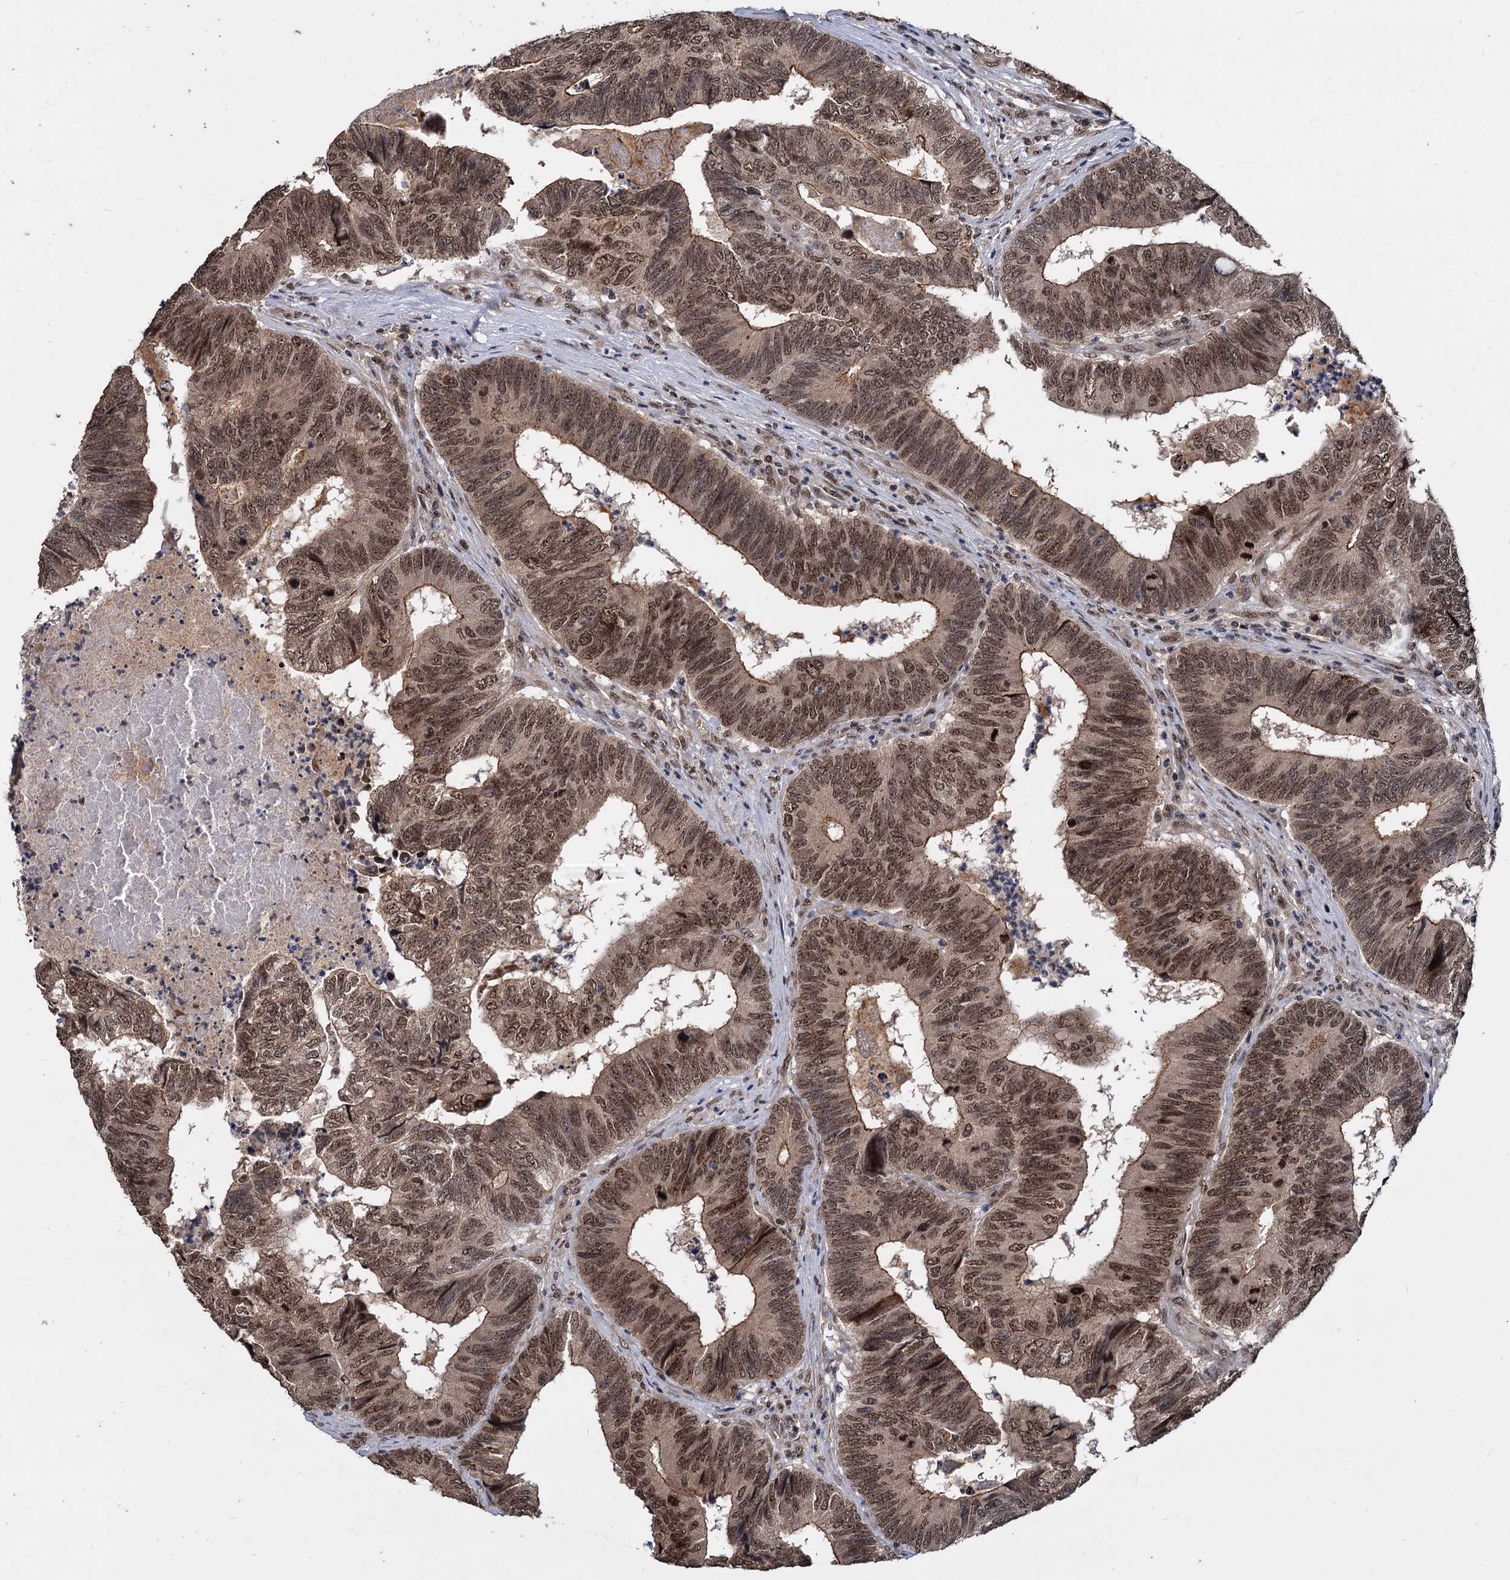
{"staining": {"intensity": "moderate", "quantity": ">75%", "location": "cytoplasmic/membranous,nuclear"}, "tissue": "colorectal cancer", "cell_type": "Tumor cells", "image_type": "cancer", "snomed": [{"axis": "morphology", "description": "Adenocarcinoma, NOS"}, {"axis": "topography", "description": "Colon"}], "caption": "Immunohistochemical staining of human colorectal adenocarcinoma displays medium levels of moderate cytoplasmic/membranous and nuclear positivity in about >75% of tumor cells. The staining is performed using DAB brown chromogen to label protein expression. The nuclei are counter-stained blue using hematoxylin.", "gene": "FAM216B", "patient": {"sex": "female", "age": 67}}